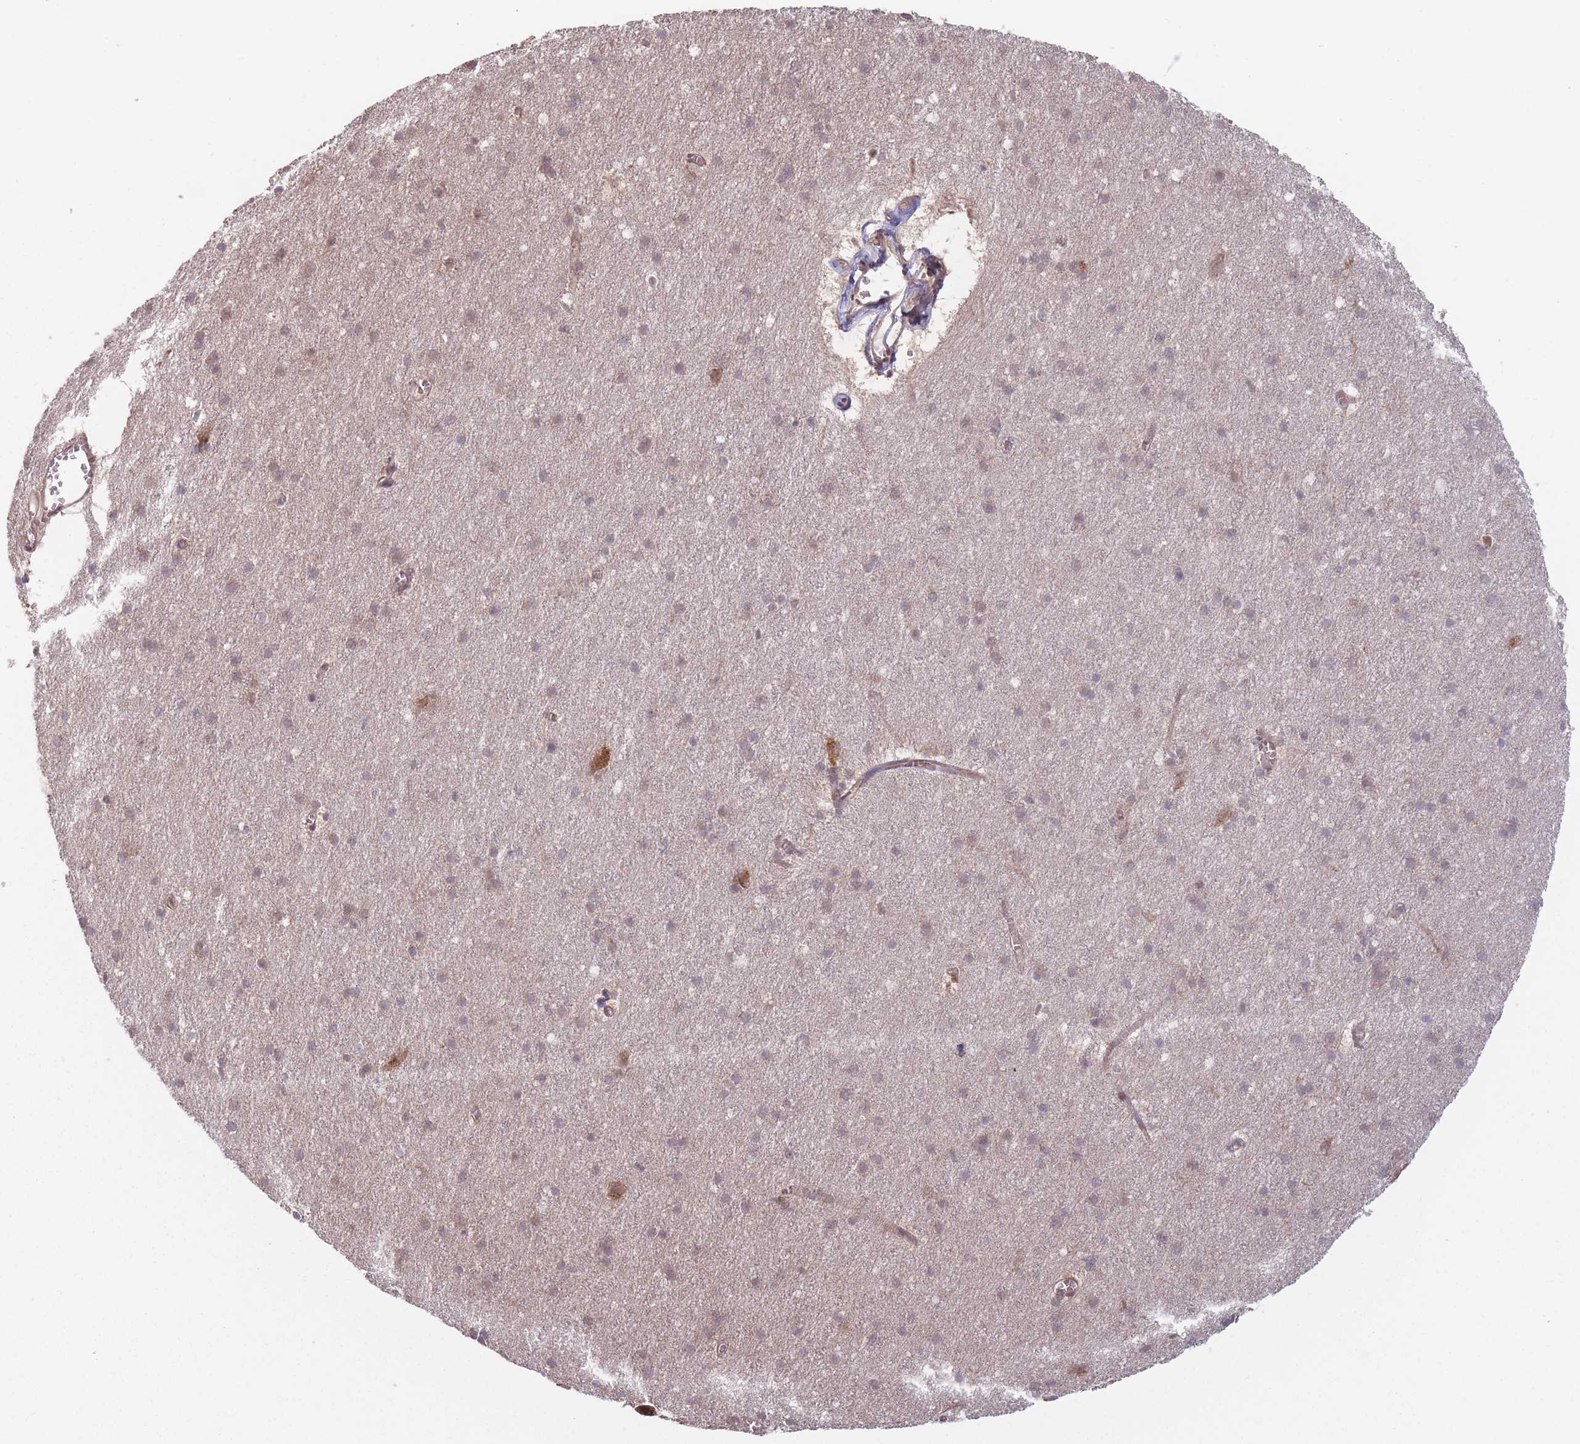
{"staining": {"intensity": "weak", "quantity": ">75%", "location": "cytoplasmic/membranous"}, "tissue": "cerebral cortex", "cell_type": "Endothelial cells", "image_type": "normal", "snomed": [{"axis": "morphology", "description": "Normal tissue, NOS"}, {"axis": "topography", "description": "Cerebral cortex"}], "caption": "IHC photomicrograph of normal human cerebral cortex stained for a protein (brown), which shows low levels of weak cytoplasmic/membranous expression in about >75% of endothelial cells.", "gene": "RPS18", "patient": {"sex": "male", "age": 54}}